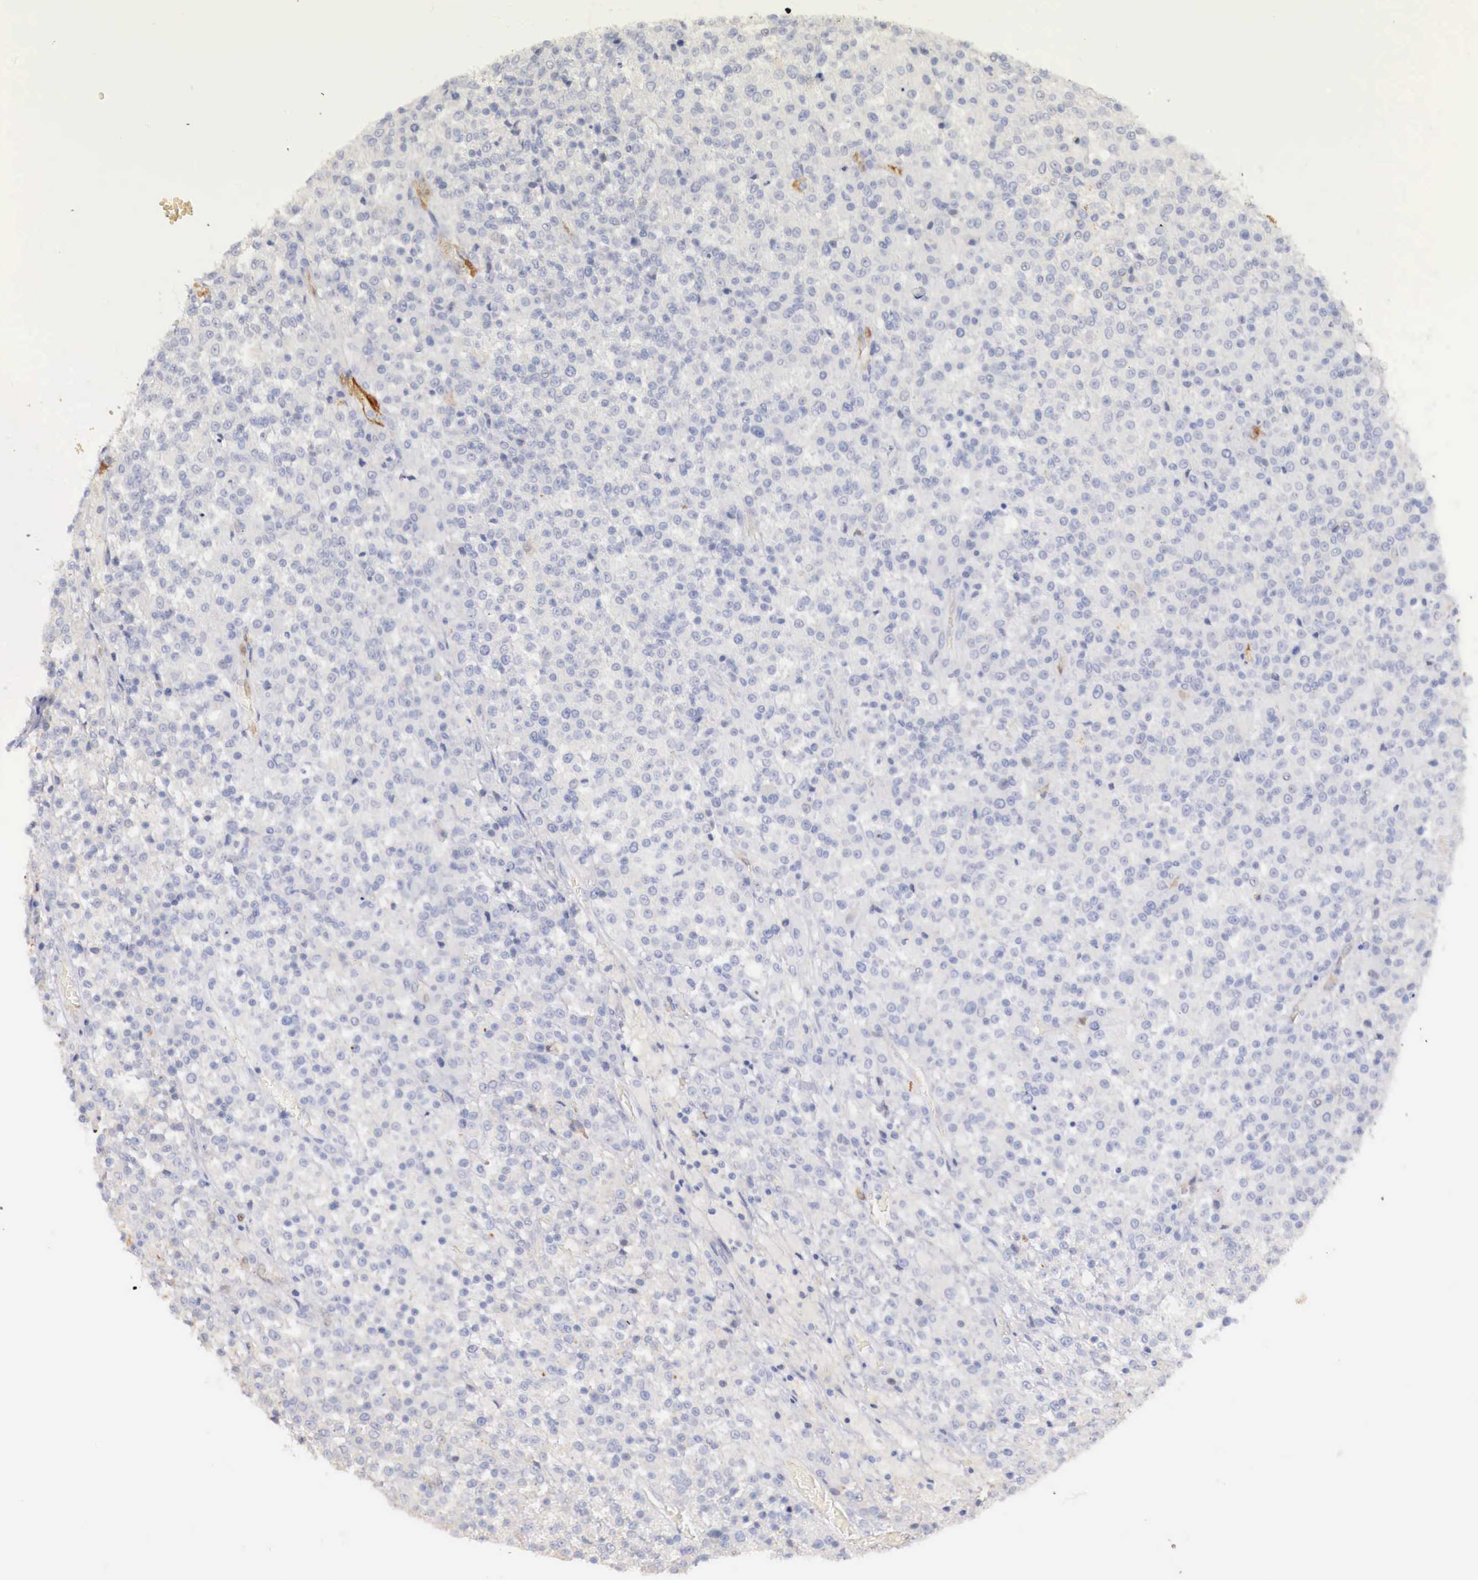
{"staining": {"intensity": "negative", "quantity": "none", "location": "none"}, "tissue": "testis cancer", "cell_type": "Tumor cells", "image_type": "cancer", "snomed": [{"axis": "morphology", "description": "Seminoma, NOS"}, {"axis": "topography", "description": "Testis"}], "caption": "IHC photomicrograph of seminoma (testis) stained for a protein (brown), which displays no staining in tumor cells.", "gene": "ITIH6", "patient": {"sex": "male", "age": 59}}